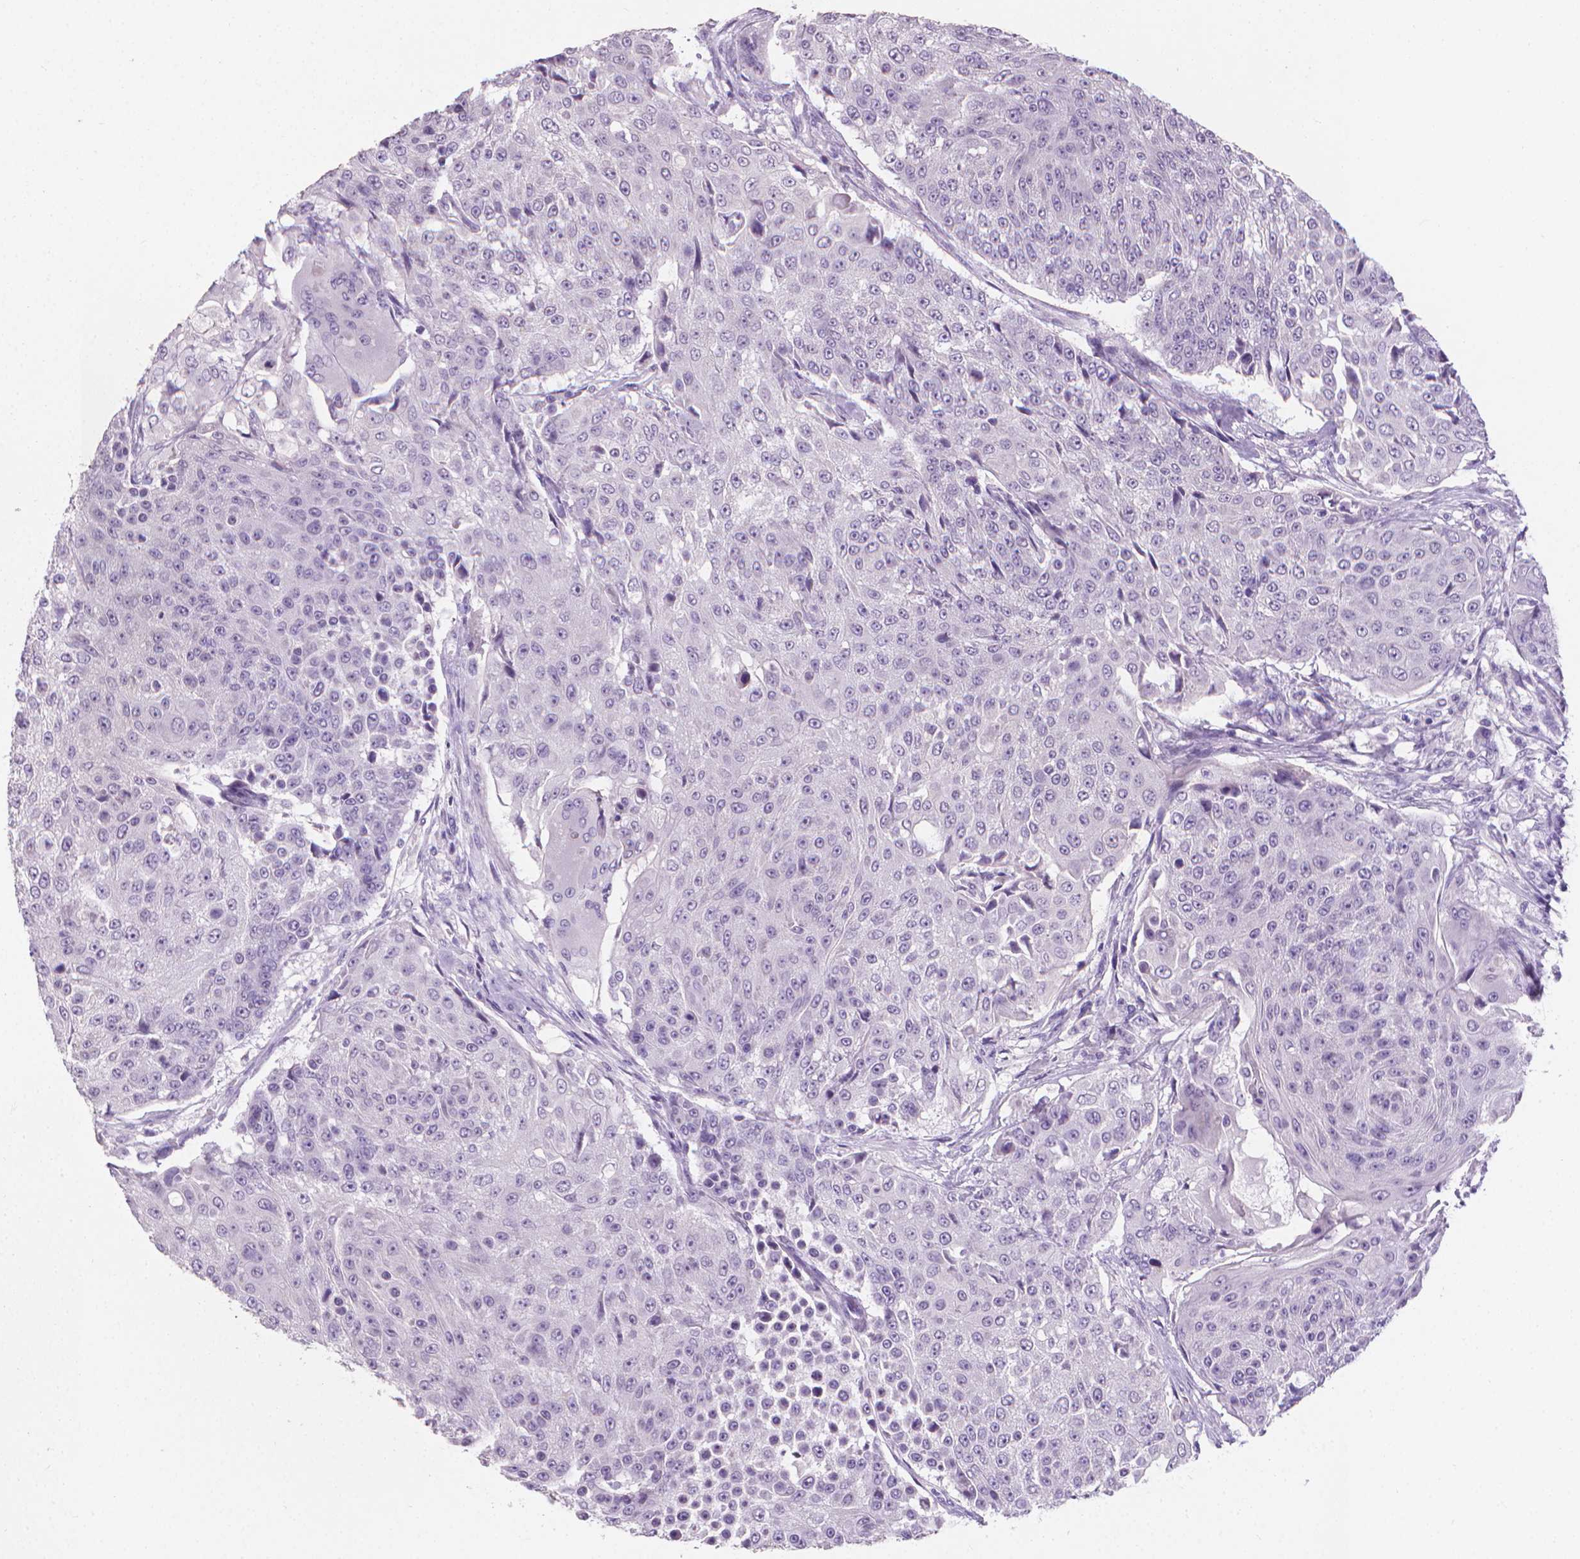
{"staining": {"intensity": "negative", "quantity": "none", "location": "none"}, "tissue": "urothelial cancer", "cell_type": "Tumor cells", "image_type": "cancer", "snomed": [{"axis": "morphology", "description": "Urothelial carcinoma, High grade"}, {"axis": "topography", "description": "Urinary bladder"}], "caption": "Immunohistochemistry of urothelial cancer exhibits no expression in tumor cells. (Immunohistochemistry (ihc), brightfield microscopy, high magnification).", "gene": "XPNPEP2", "patient": {"sex": "female", "age": 63}}